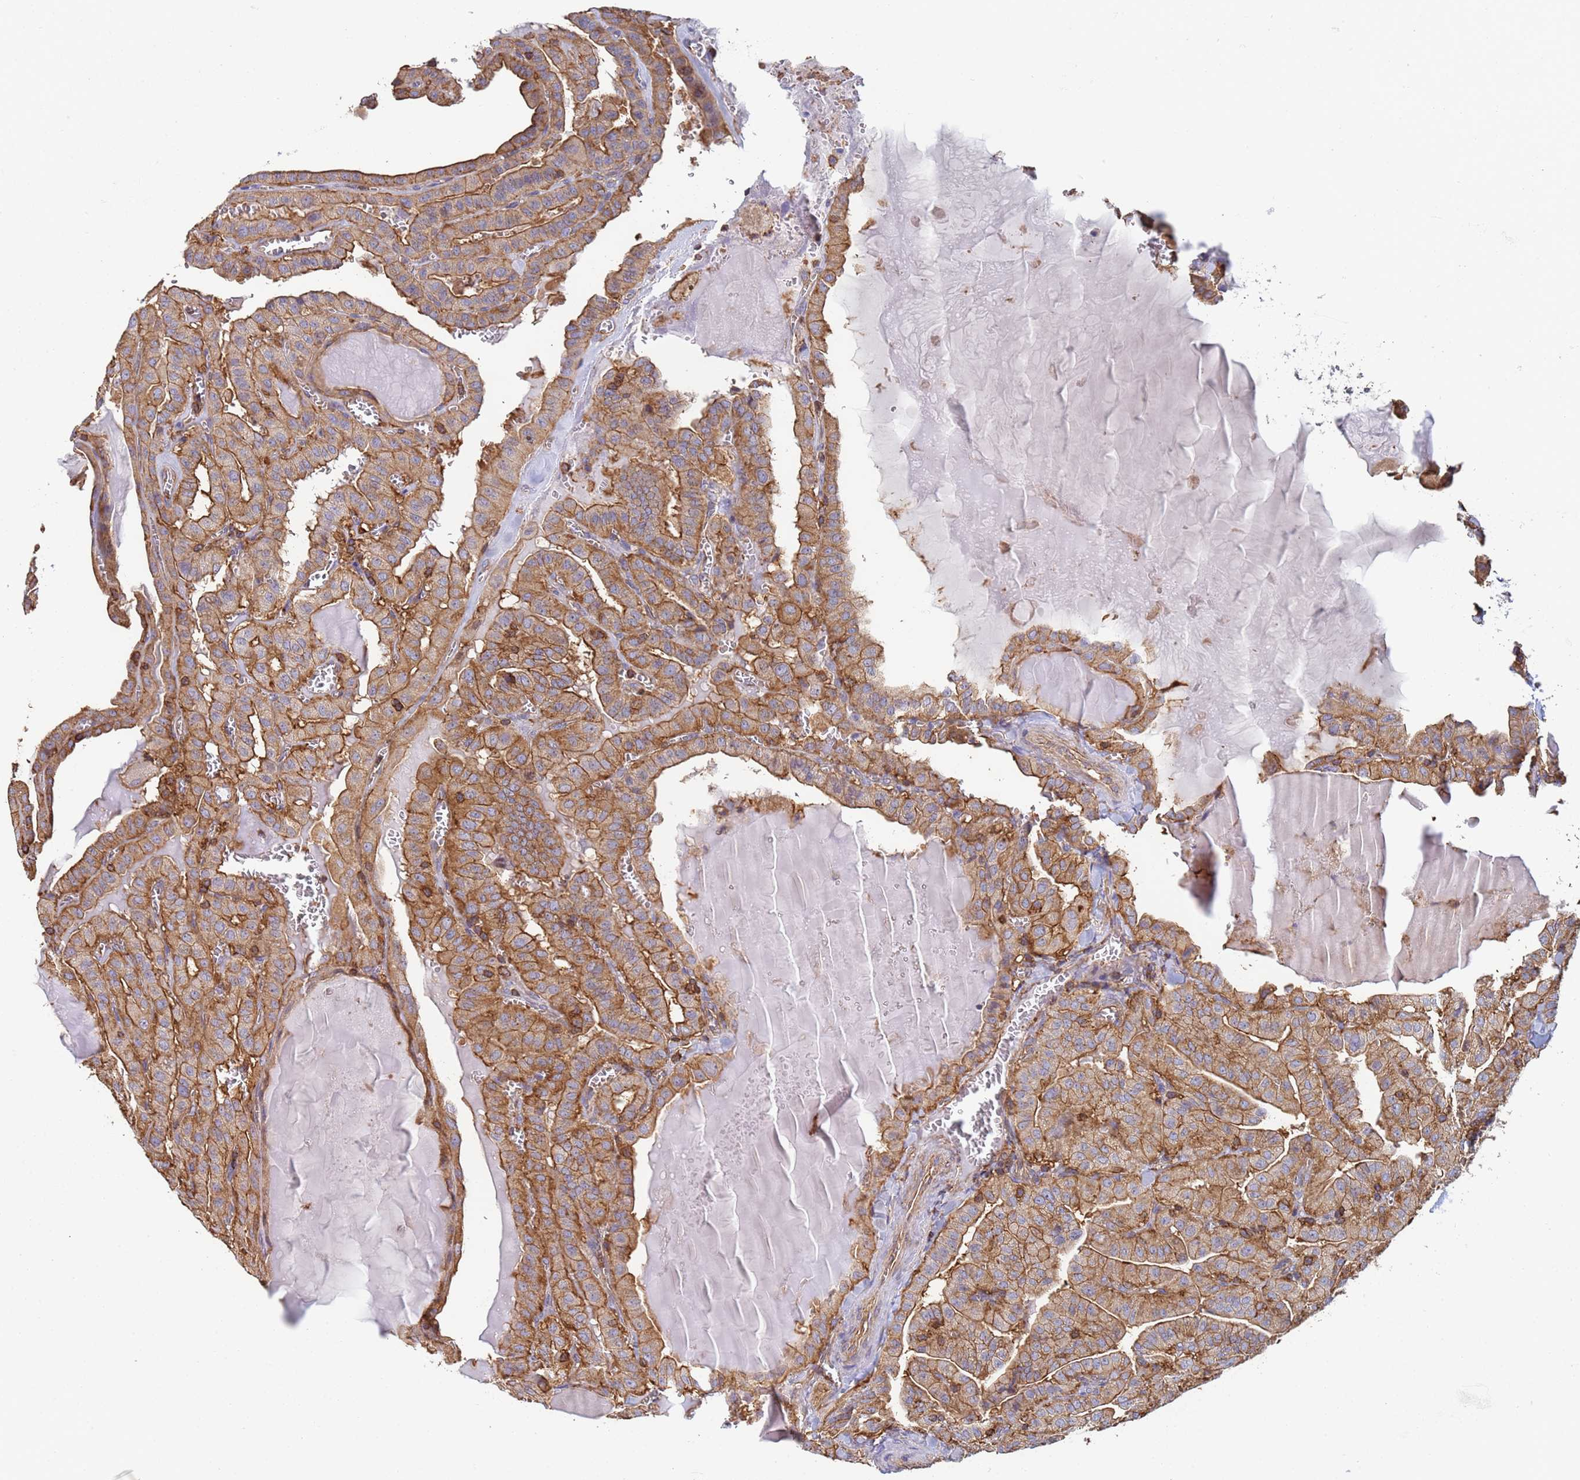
{"staining": {"intensity": "moderate", "quantity": ">75%", "location": "cytoplasmic/membranous"}, "tissue": "thyroid cancer", "cell_type": "Tumor cells", "image_type": "cancer", "snomed": [{"axis": "morphology", "description": "Papillary adenocarcinoma, NOS"}, {"axis": "topography", "description": "Thyroid gland"}], "caption": "A brown stain shows moderate cytoplasmic/membranous positivity of a protein in human papillary adenocarcinoma (thyroid) tumor cells.", "gene": "ZNG1B", "patient": {"sex": "male", "age": 52}}